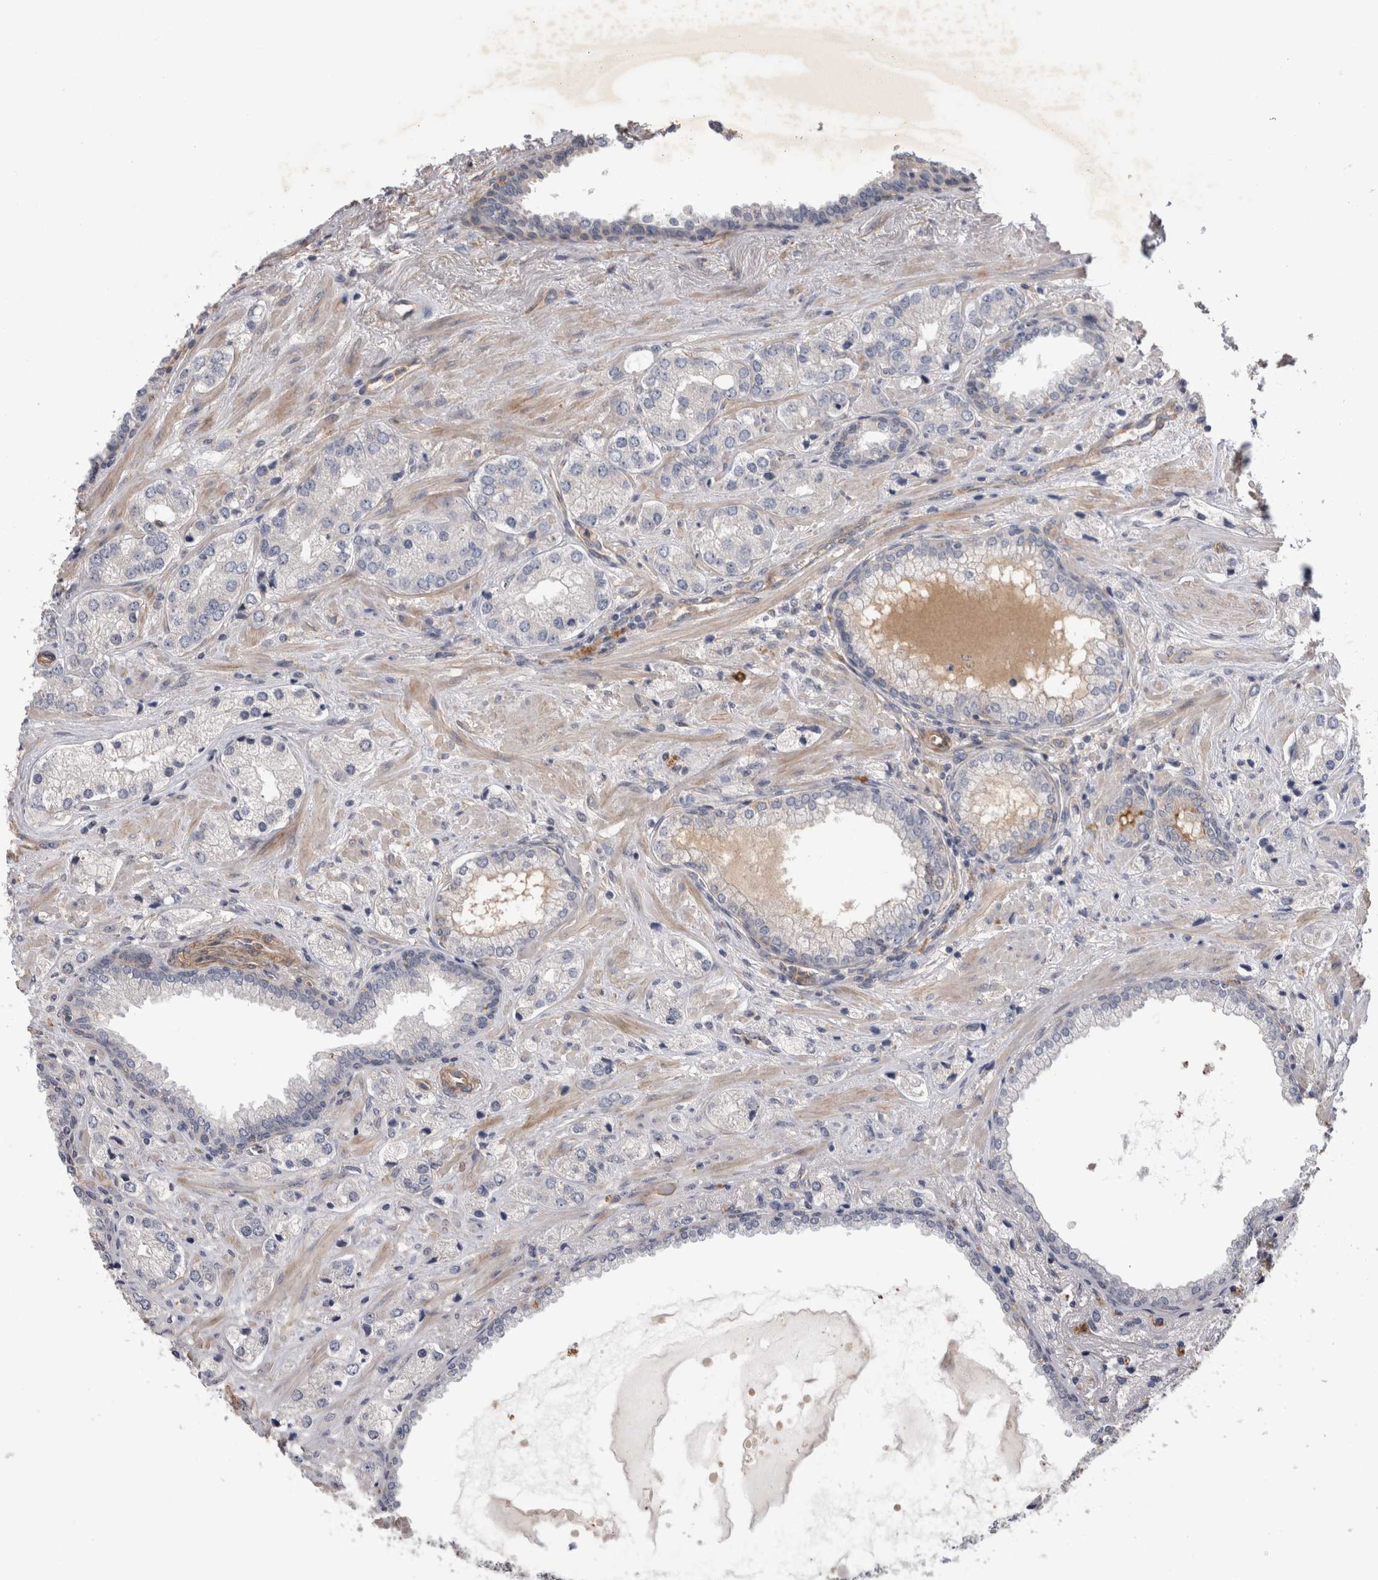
{"staining": {"intensity": "negative", "quantity": "none", "location": "none"}, "tissue": "prostate cancer", "cell_type": "Tumor cells", "image_type": "cancer", "snomed": [{"axis": "morphology", "description": "Adenocarcinoma, High grade"}, {"axis": "topography", "description": "Prostate"}], "caption": "IHC photomicrograph of human prostate high-grade adenocarcinoma stained for a protein (brown), which demonstrates no expression in tumor cells.", "gene": "ANKFY1", "patient": {"sex": "male", "age": 66}}